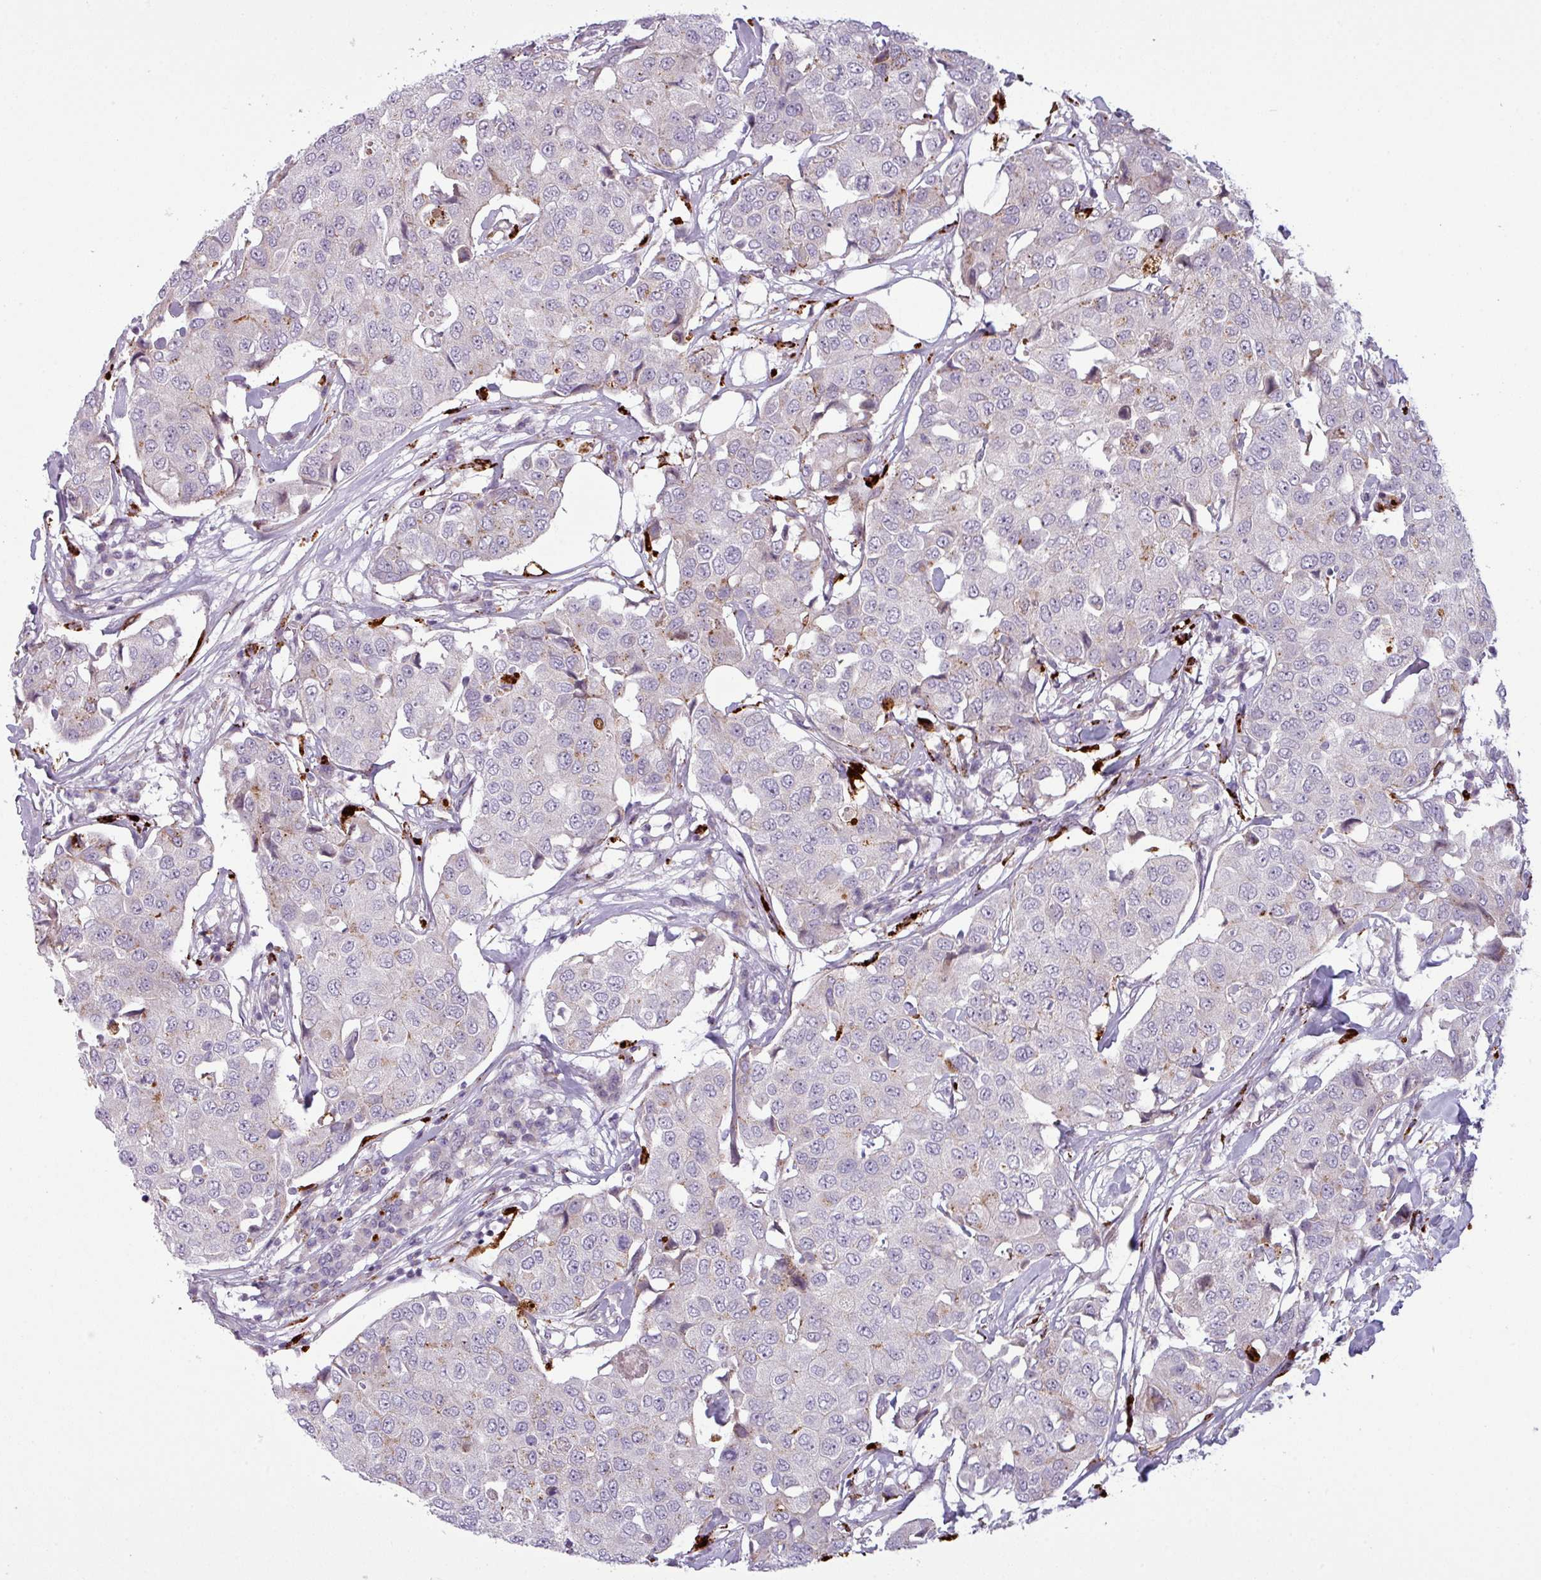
{"staining": {"intensity": "weak", "quantity": "<25%", "location": "cytoplasmic/membranous"}, "tissue": "breast cancer", "cell_type": "Tumor cells", "image_type": "cancer", "snomed": [{"axis": "morphology", "description": "Duct carcinoma"}, {"axis": "topography", "description": "Breast"}], "caption": "An image of human infiltrating ductal carcinoma (breast) is negative for staining in tumor cells.", "gene": "MAP7D2", "patient": {"sex": "female", "age": 80}}